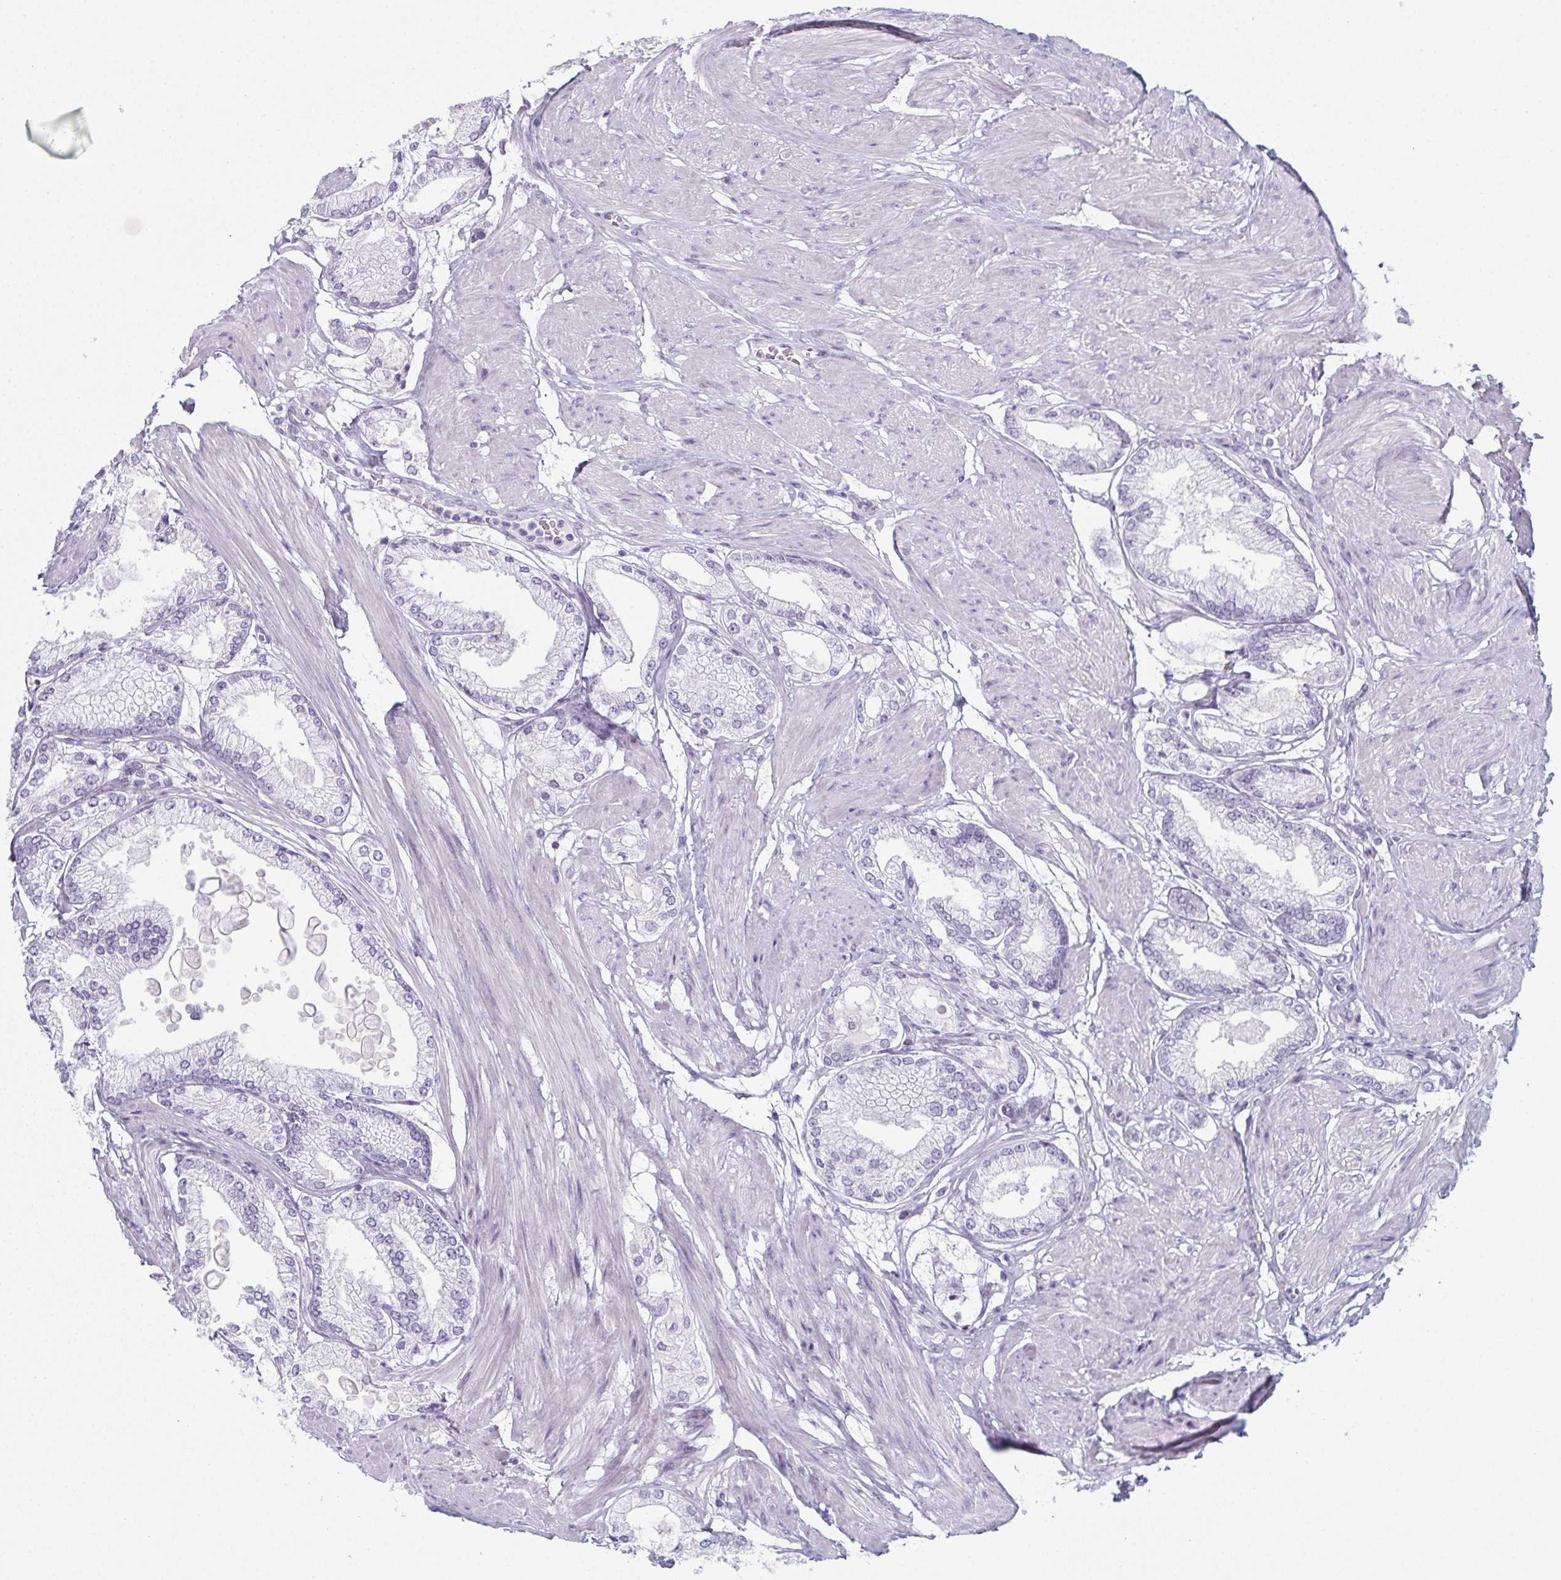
{"staining": {"intensity": "negative", "quantity": "none", "location": "none"}, "tissue": "prostate cancer", "cell_type": "Tumor cells", "image_type": "cancer", "snomed": [{"axis": "morphology", "description": "Adenocarcinoma, High grade"}, {"axis": "topography", "description": "Prostate"}], "caption": "This is an immunohistochemistry (IHC) photomicrograph of human prostate cancer (high-grade adenocarcinoma). There is no expression in tumor cells.", "gene": "ENKUR", "patient": {"sex": "male", "age": 68}}